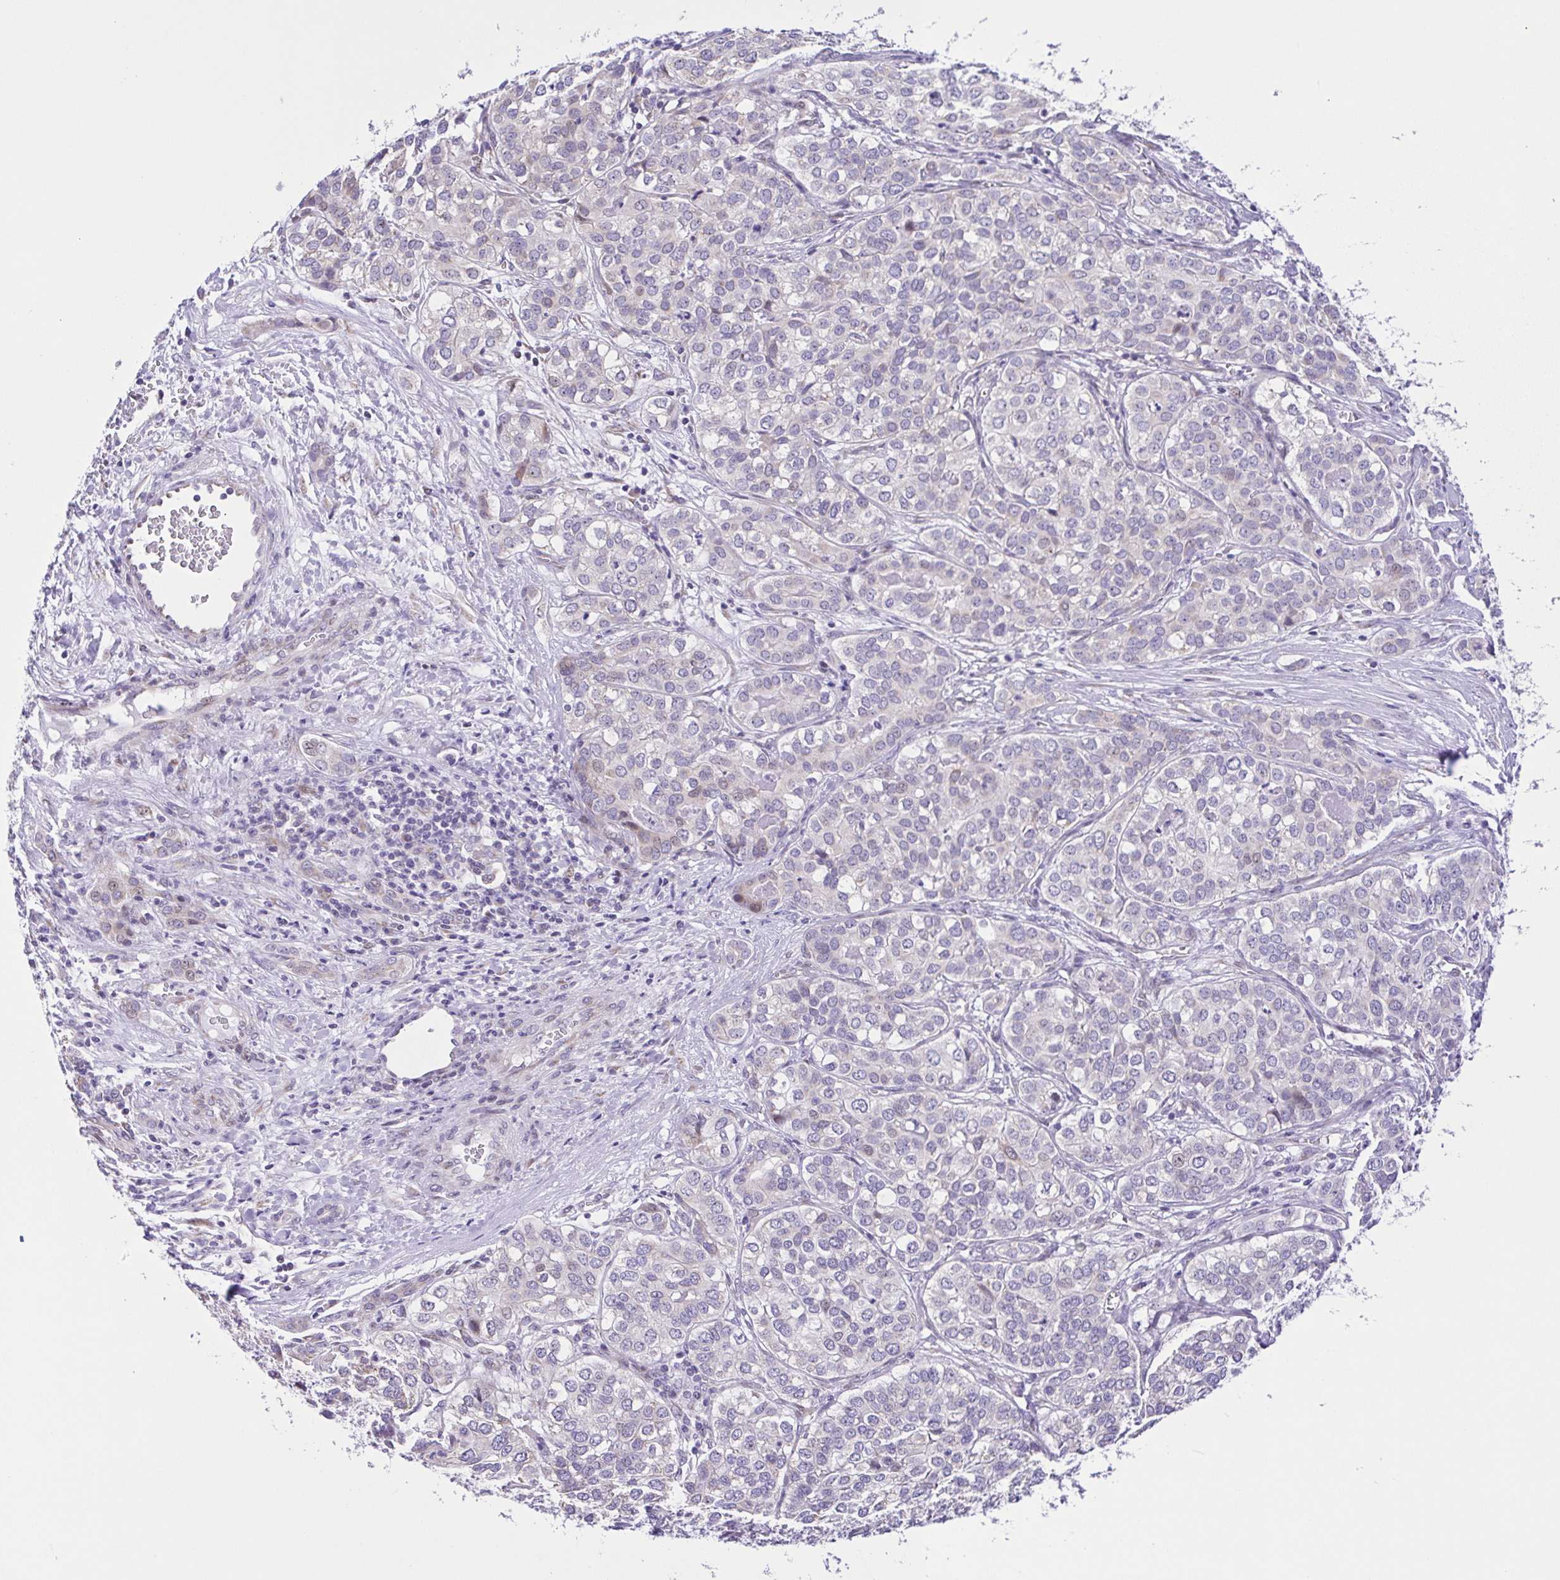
{"staining": {"intensity": "negative", "quantity": "none", "location": "none"}, "tissue": "liver cancer", "cell_type": "Tumor cells", "image_type": "cancer", "snomed": [{"axis": "morphology", "description": "Cholangiocarcinoma"}, {"axis": "topography", "description": "Liver"}], "caption": "Immunohistochemistry (IHC) micrograph of neoplastic tissue: liver cancer (cholangiocarcinoma) stained with DAB (3,3'-diaminobenzidine) demonstrates no significant protein positivity in tumor cells.", "gene": "TGM3", "patient": {"sex": "male", "age": 56}}